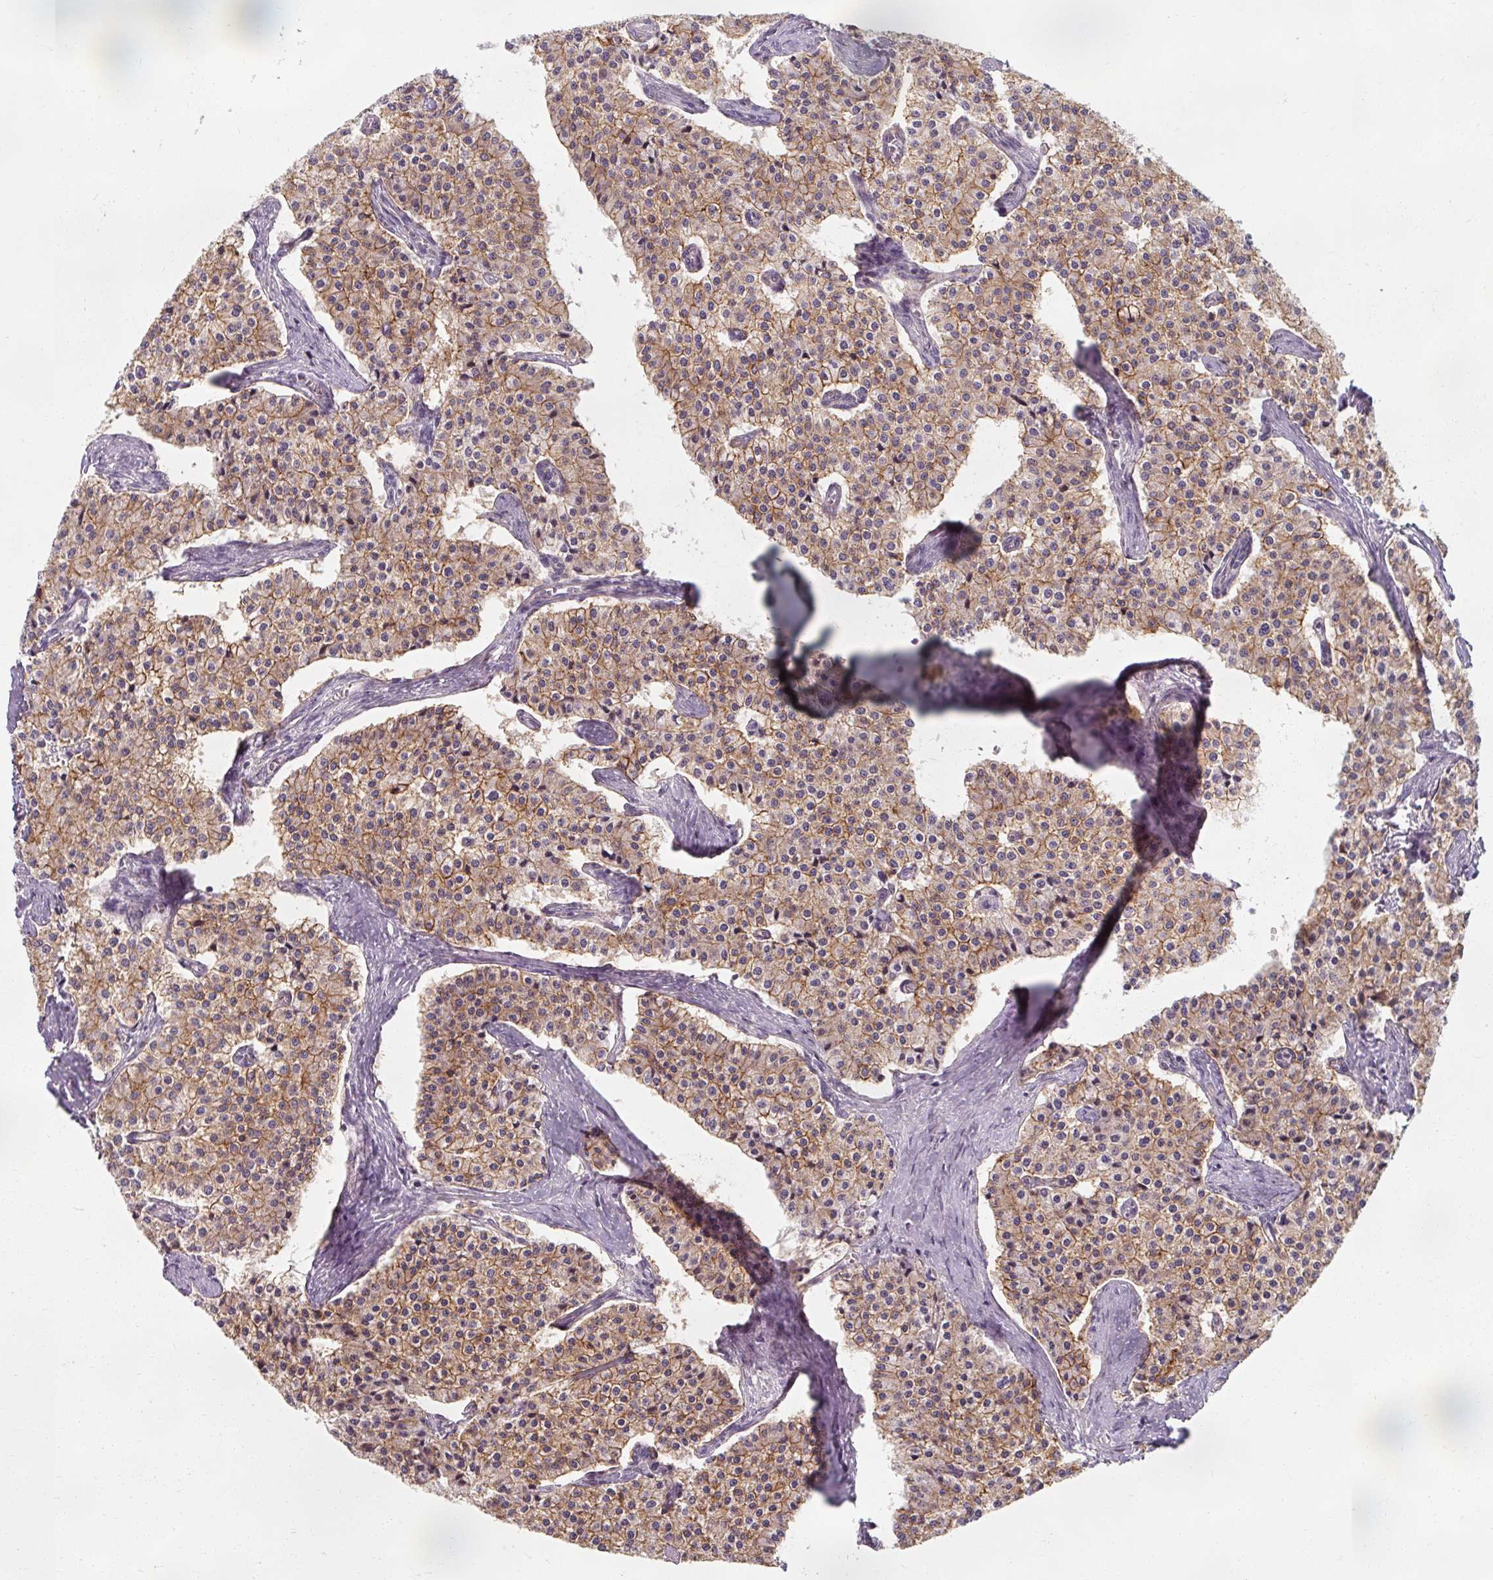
{"staining": {"intensity": "moderate", "quantity": ">75%", "location": "cytoplasmic/membranous"}, "tissue": "carcinoid", "cell_type": "Tumor cells", "image_type": "cancer", "snomed": [{"axis": "morphology", "description": "Carcinoid, malignant, NOS"}, {"axis": "topography", "description": "Colon"}], "caption": "The image demonstrates a brown stain indicating the presence of a protein in the cytoplasmic/membranous of tumor cells in carcinoid. Using DAB (brown) and hematoxylin (blue) stains, captured at high magnification using brightfield microscopy.", "gene": "TSEN54", "patient": {"sex": "female", "age": 52}}